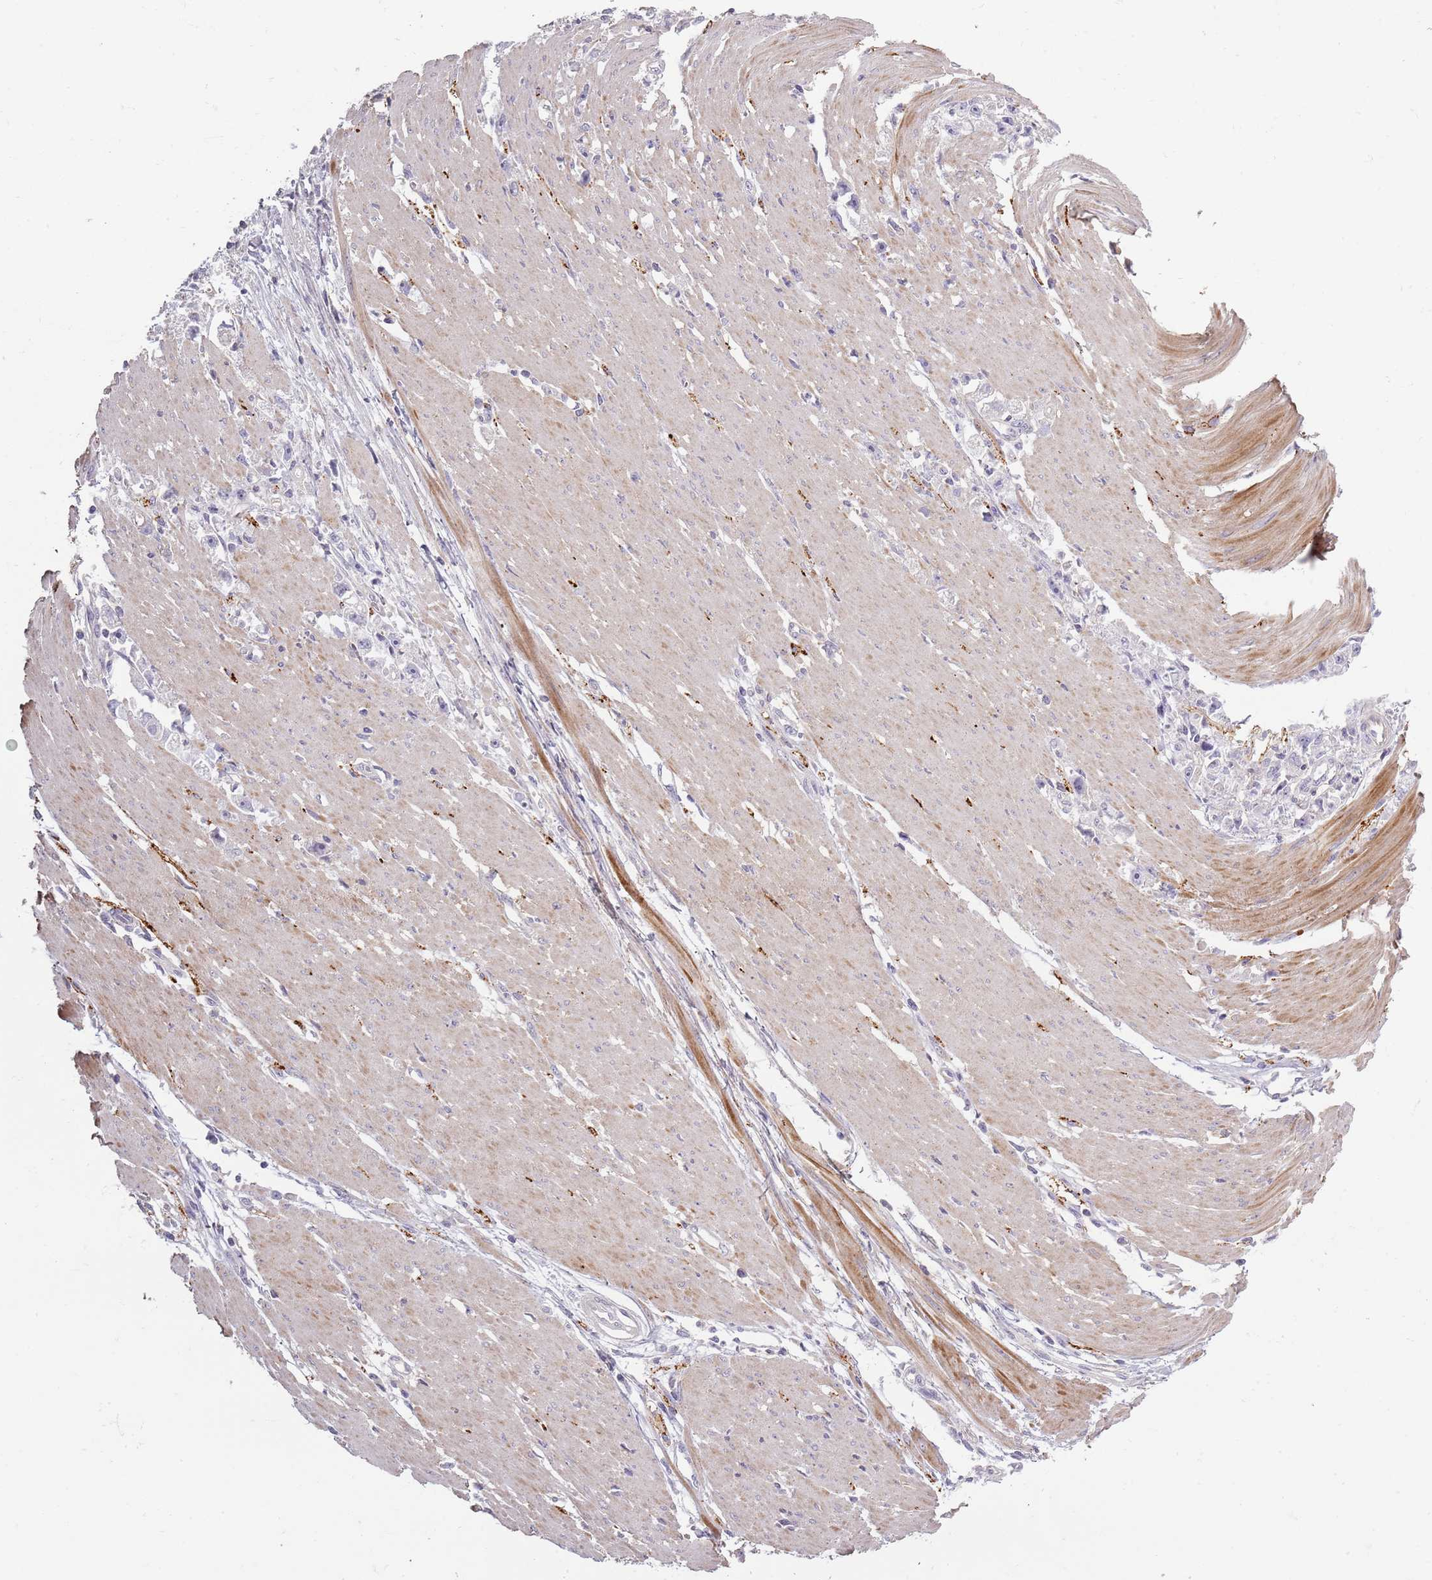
{"staining": {"intensity": "negative", "quantity": "none", "location": "none"}, "tissue": "stomach cancer", "cell_type": "Tumor cells", "image_type": "cancer", "snomed": [{"axis": "morphology", "description": "Adenocarcinoma, NOS"}, {"axis": "topography", "description": "Stomach"}], "caption": "The micrograph displays no significant staining in tumor cells of stomach cancer.", "gene": "SYNGR3", "patient": {"sex": "female", "age": 59}}